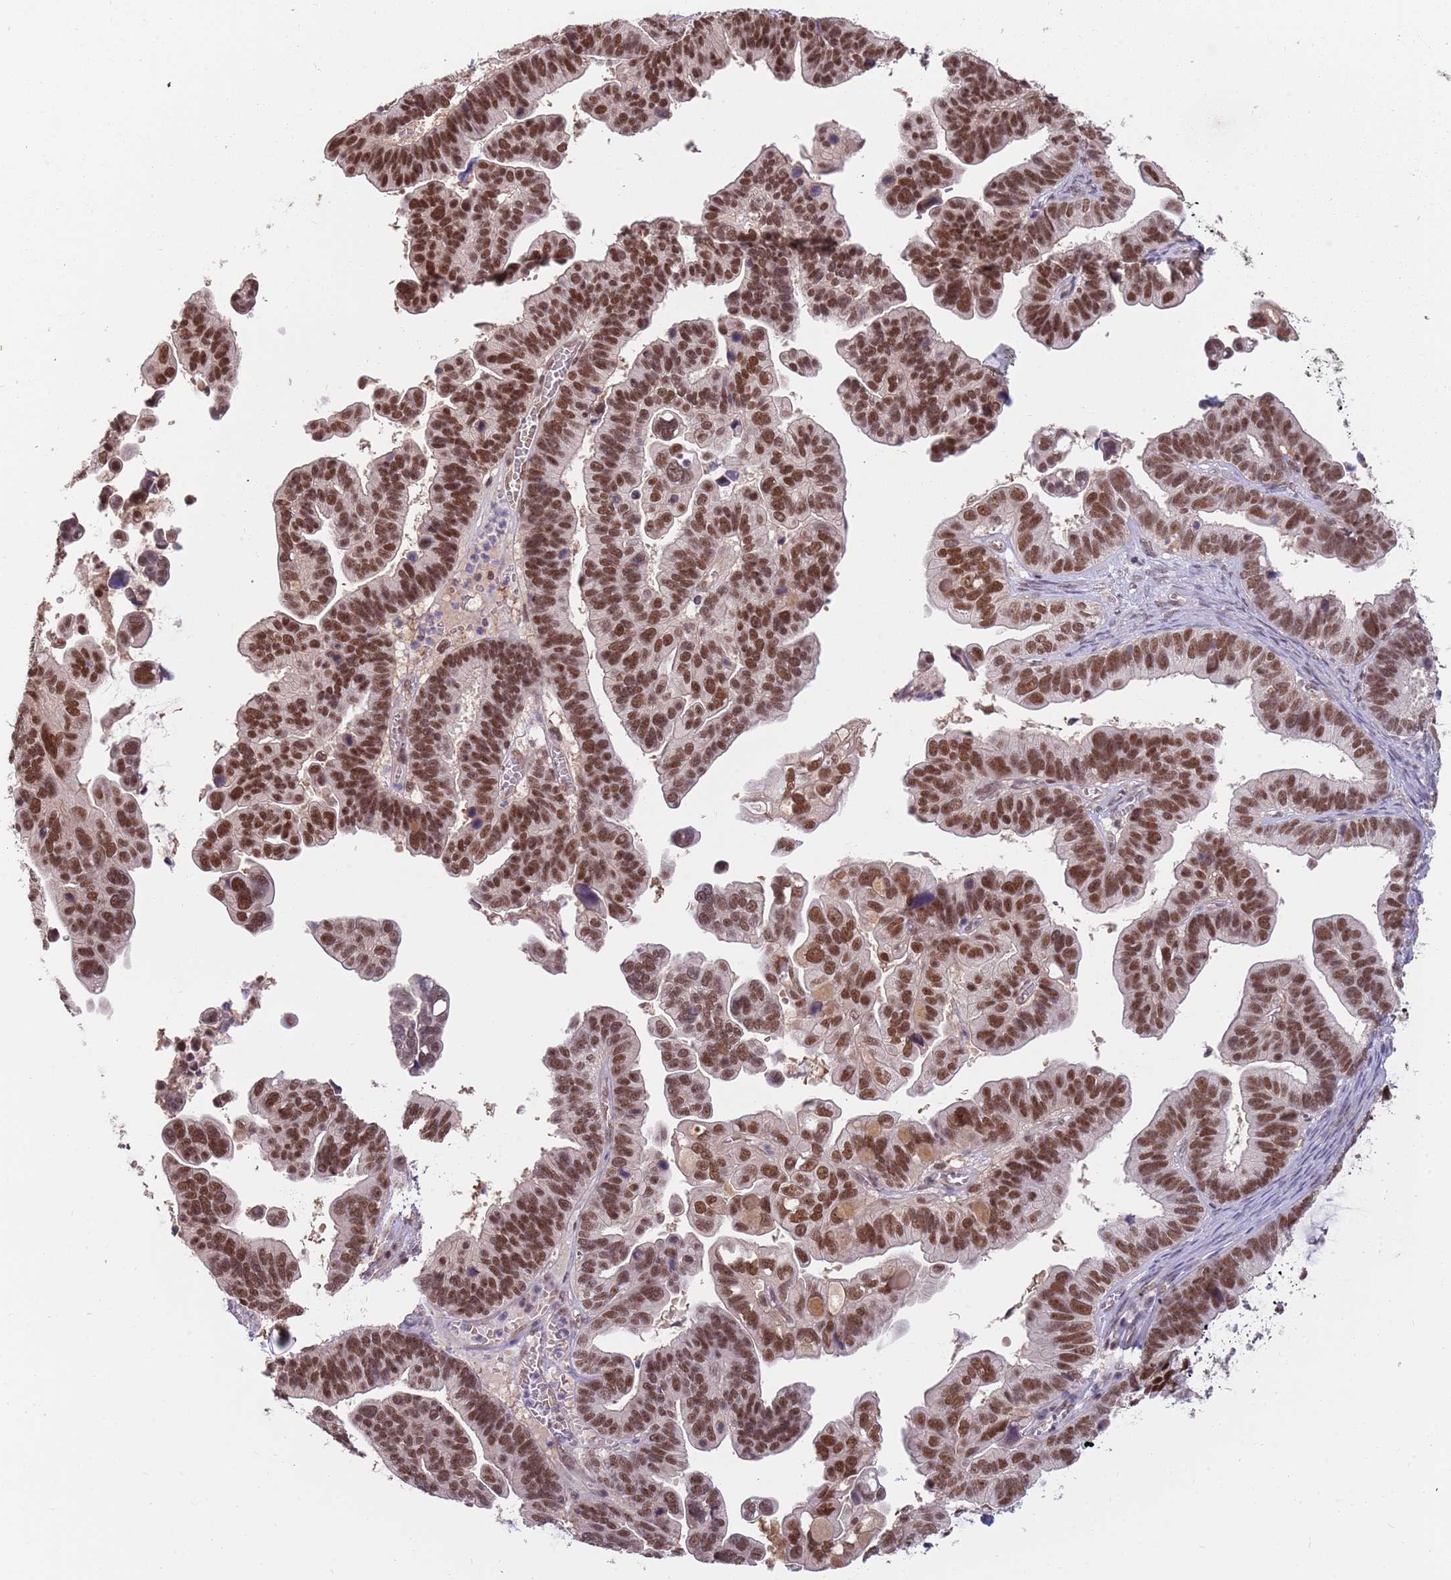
{"staining": {"intensity": "moderate", "quantity": ">75%", "location": "nuclear"}, "tissue": "ovarian cancer", "cell_type": "Tumor cells", "image_type": "cancer", "snomed": [{"axis": "morphology", "description": "Cystadenocarcinoma, serous, NOS"}, {"axis": "topography", "description": "Ovary"}], "caption": "Ovarian cancer (serous cystadenocarcinoma) tissue exhibits moderate nuclear staining in about >75% of tumor cells, visualized by immunohistochemistry. The protein of interest is stained brown, and the nuclei are stained in blue (DAB (3,3'-diaminobenzidine) IHC with brightfield microscopy, high magnification).", "gene": "ZBTB7A", "patient": {"sex": "female", "age": 56}}